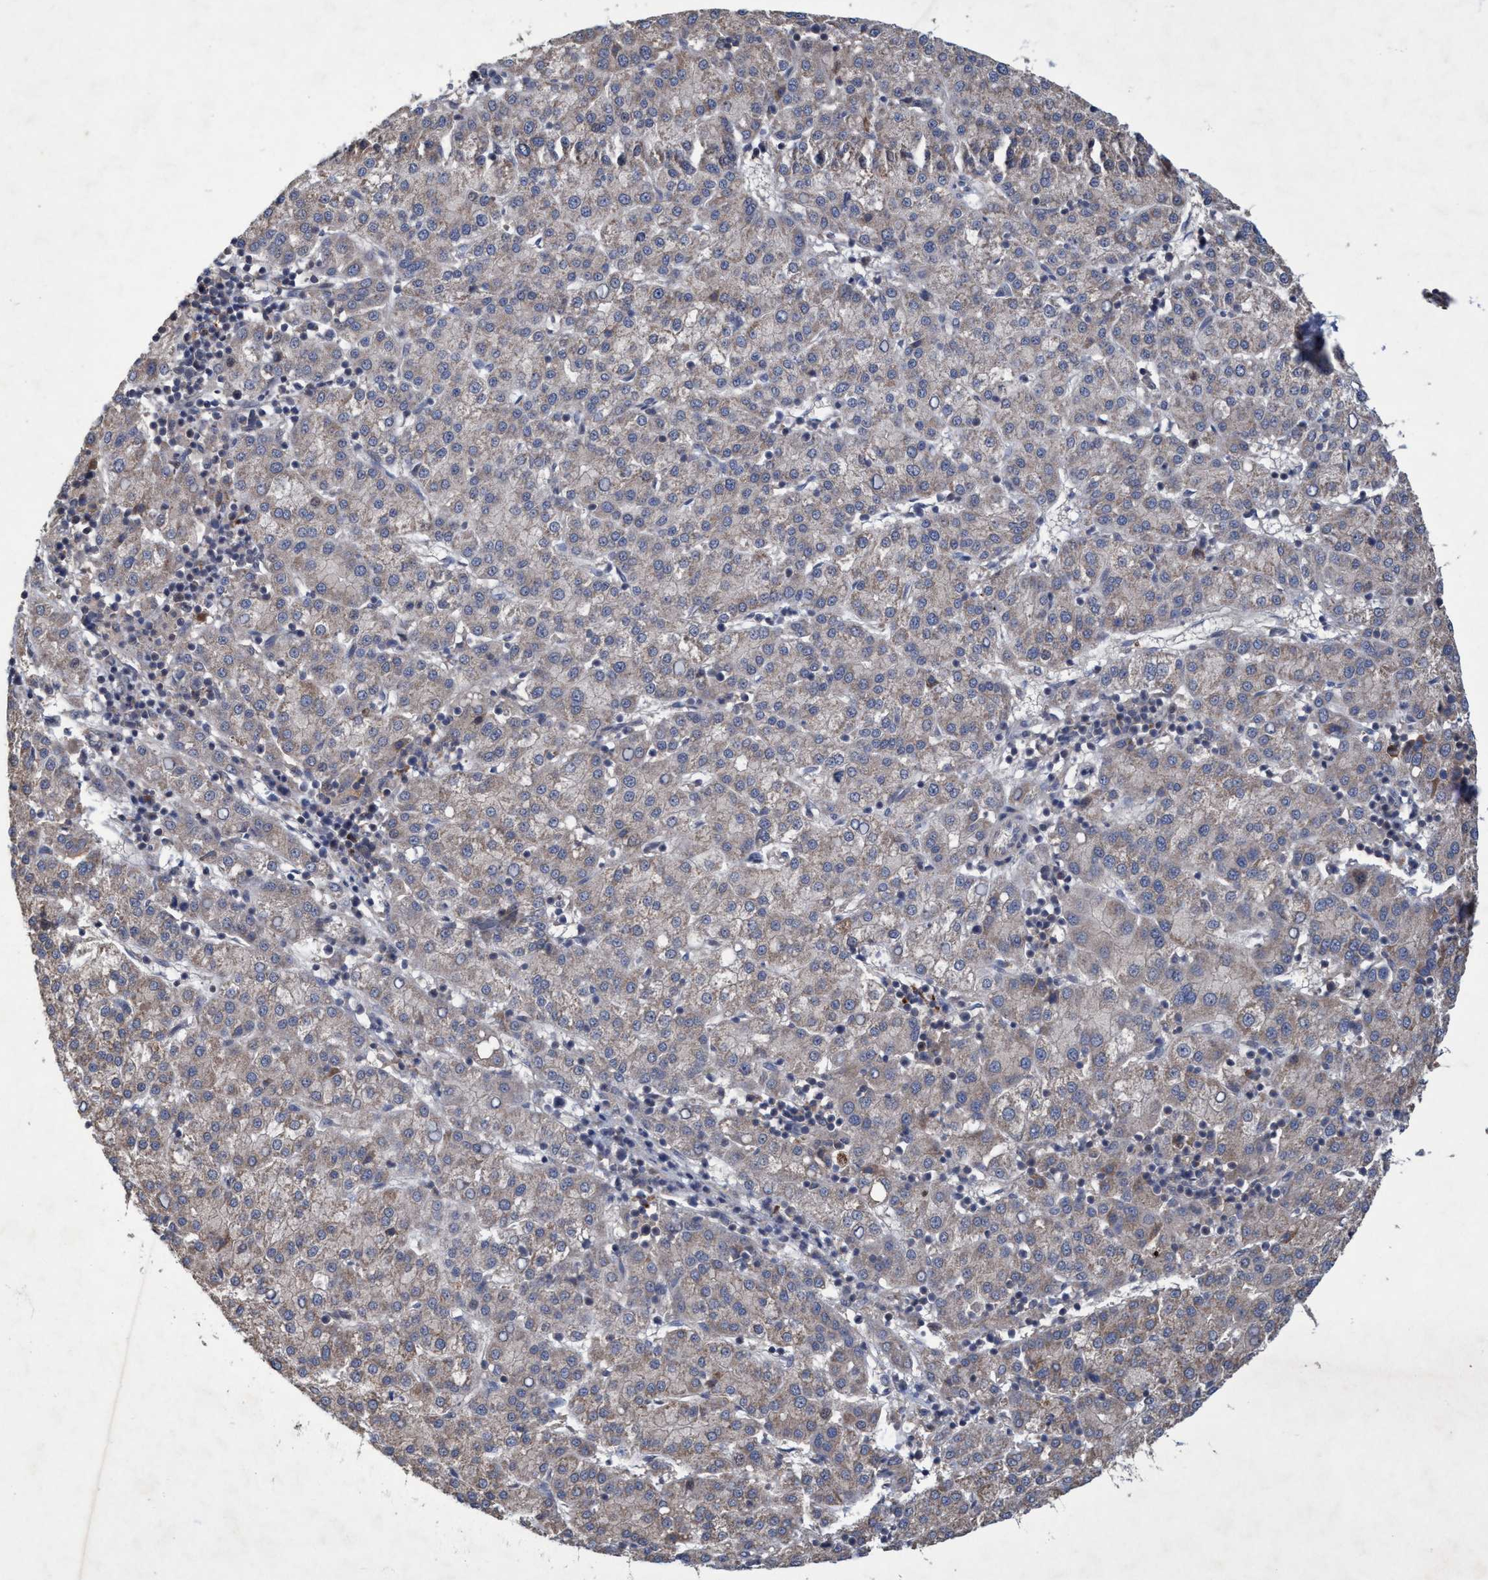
{"staining": {"intensity": "weak", "quantity": "<25%", "location": "cytoplasmic/membranous"}, "tissue": "liver cancer", "cell_type": "Tumor cells", "image_type": "cancer", "snomed": [{"axis": "morphology", "description": "Carcinoma, Hepatocellular, NOS"}, {"axis": "topography", "description": "Liver"}], "caption": "Histopathology image shows no protein expression in tumor cells of hepatocellular carcinoma (liver) tissue.", "gene": "ZNF677", "patient": {"sex": "female", "age": 58}}